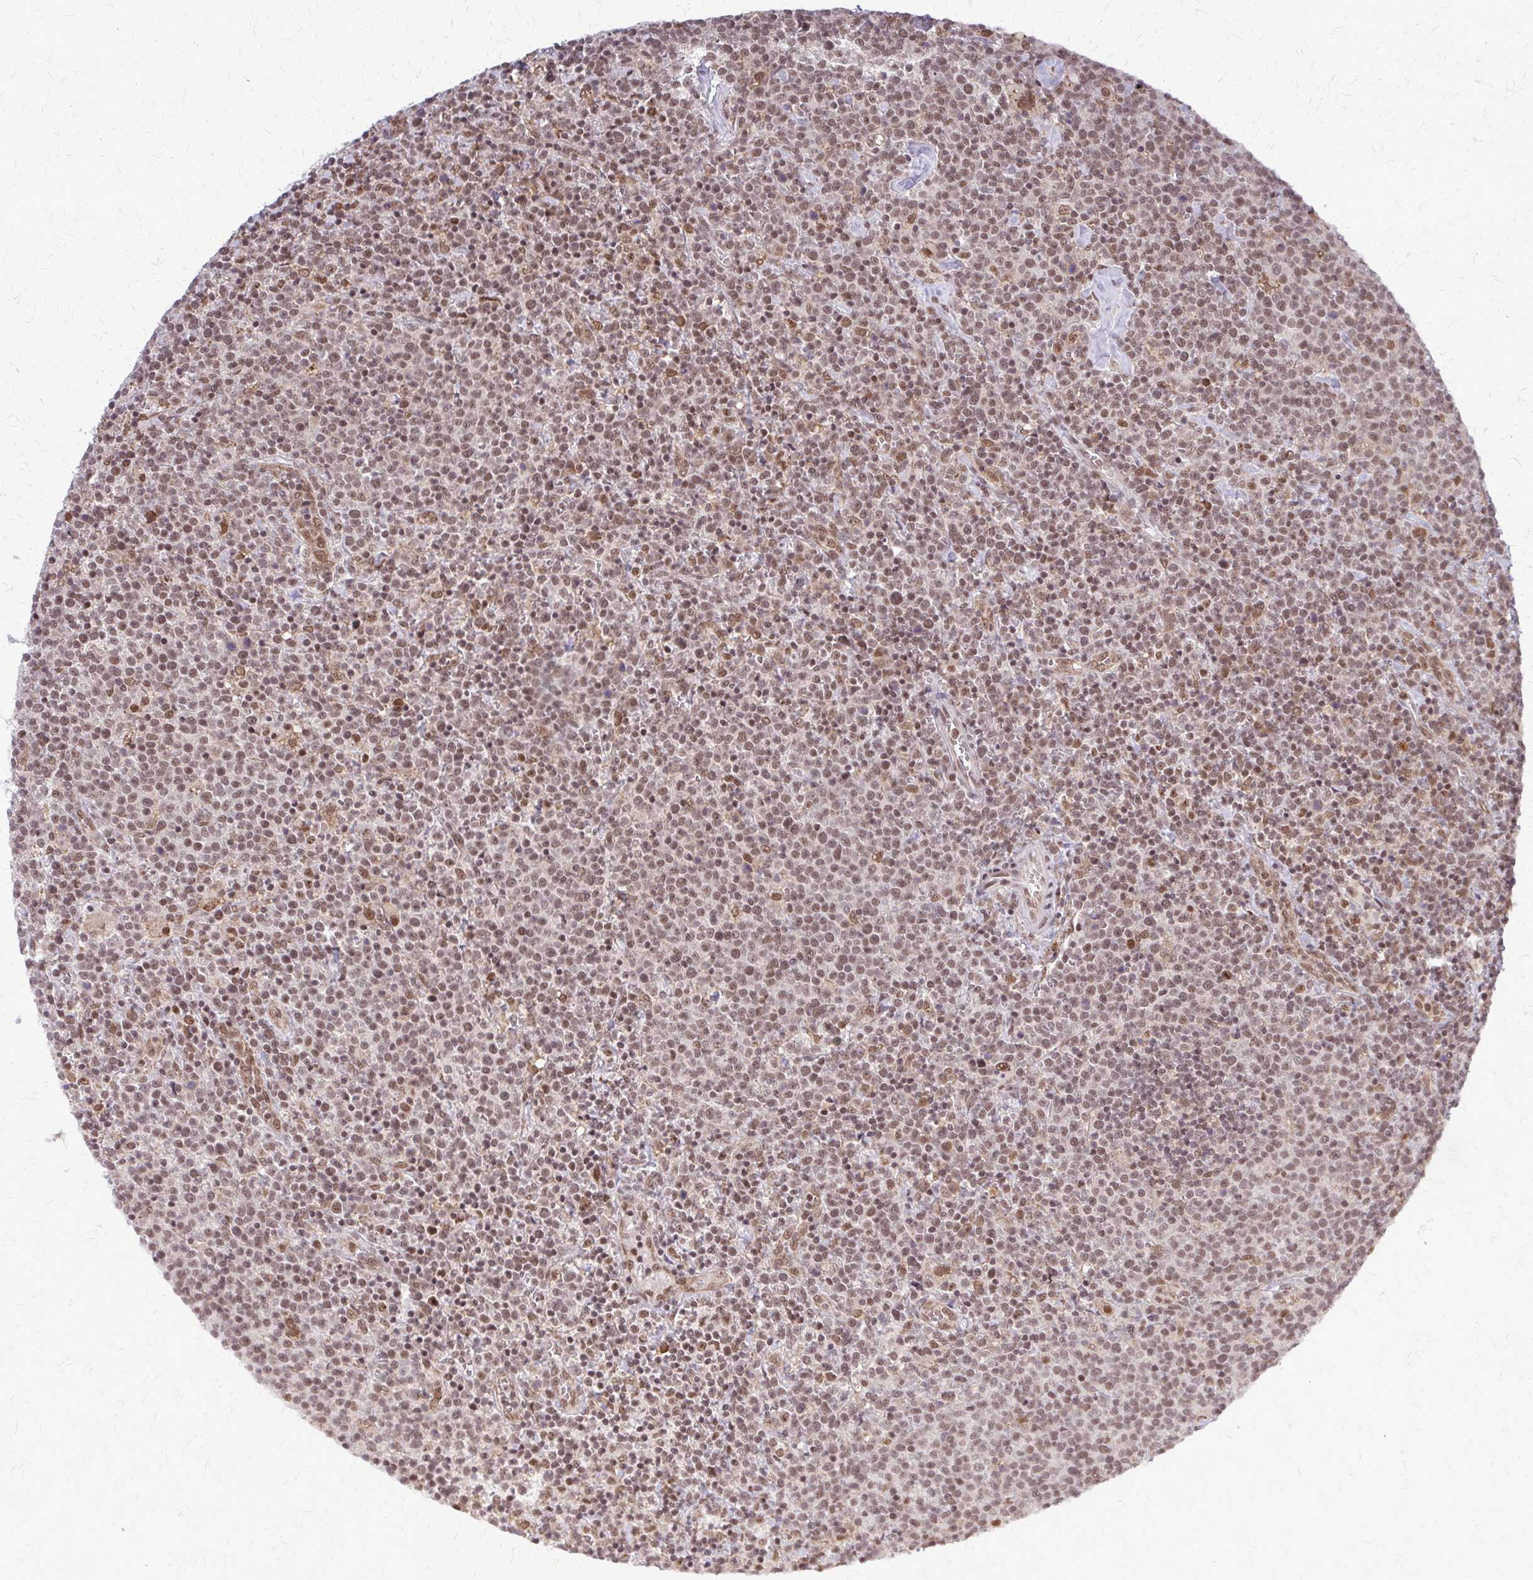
{"staining": {"intensity": "moderate", "quantity": ">75%", "location": "nuclear"}, "tissue": "lymphoma", "cell_type": "Tumor cells", "image_type": "cancer", "snomed": [{"axis": "morphology", "description": "Malignant lymphoma, non-Hodgkin's type, High grade"}, {"axis": "topography", "description": "Lymph node"}], "caption": "Brown immunohistochemical staining in lymphoma demonstrates moderate nuclear expression in about >75% of tumor cells.", "gene": "HDAC3", "patient": {"sex": "male", "age": 61}}